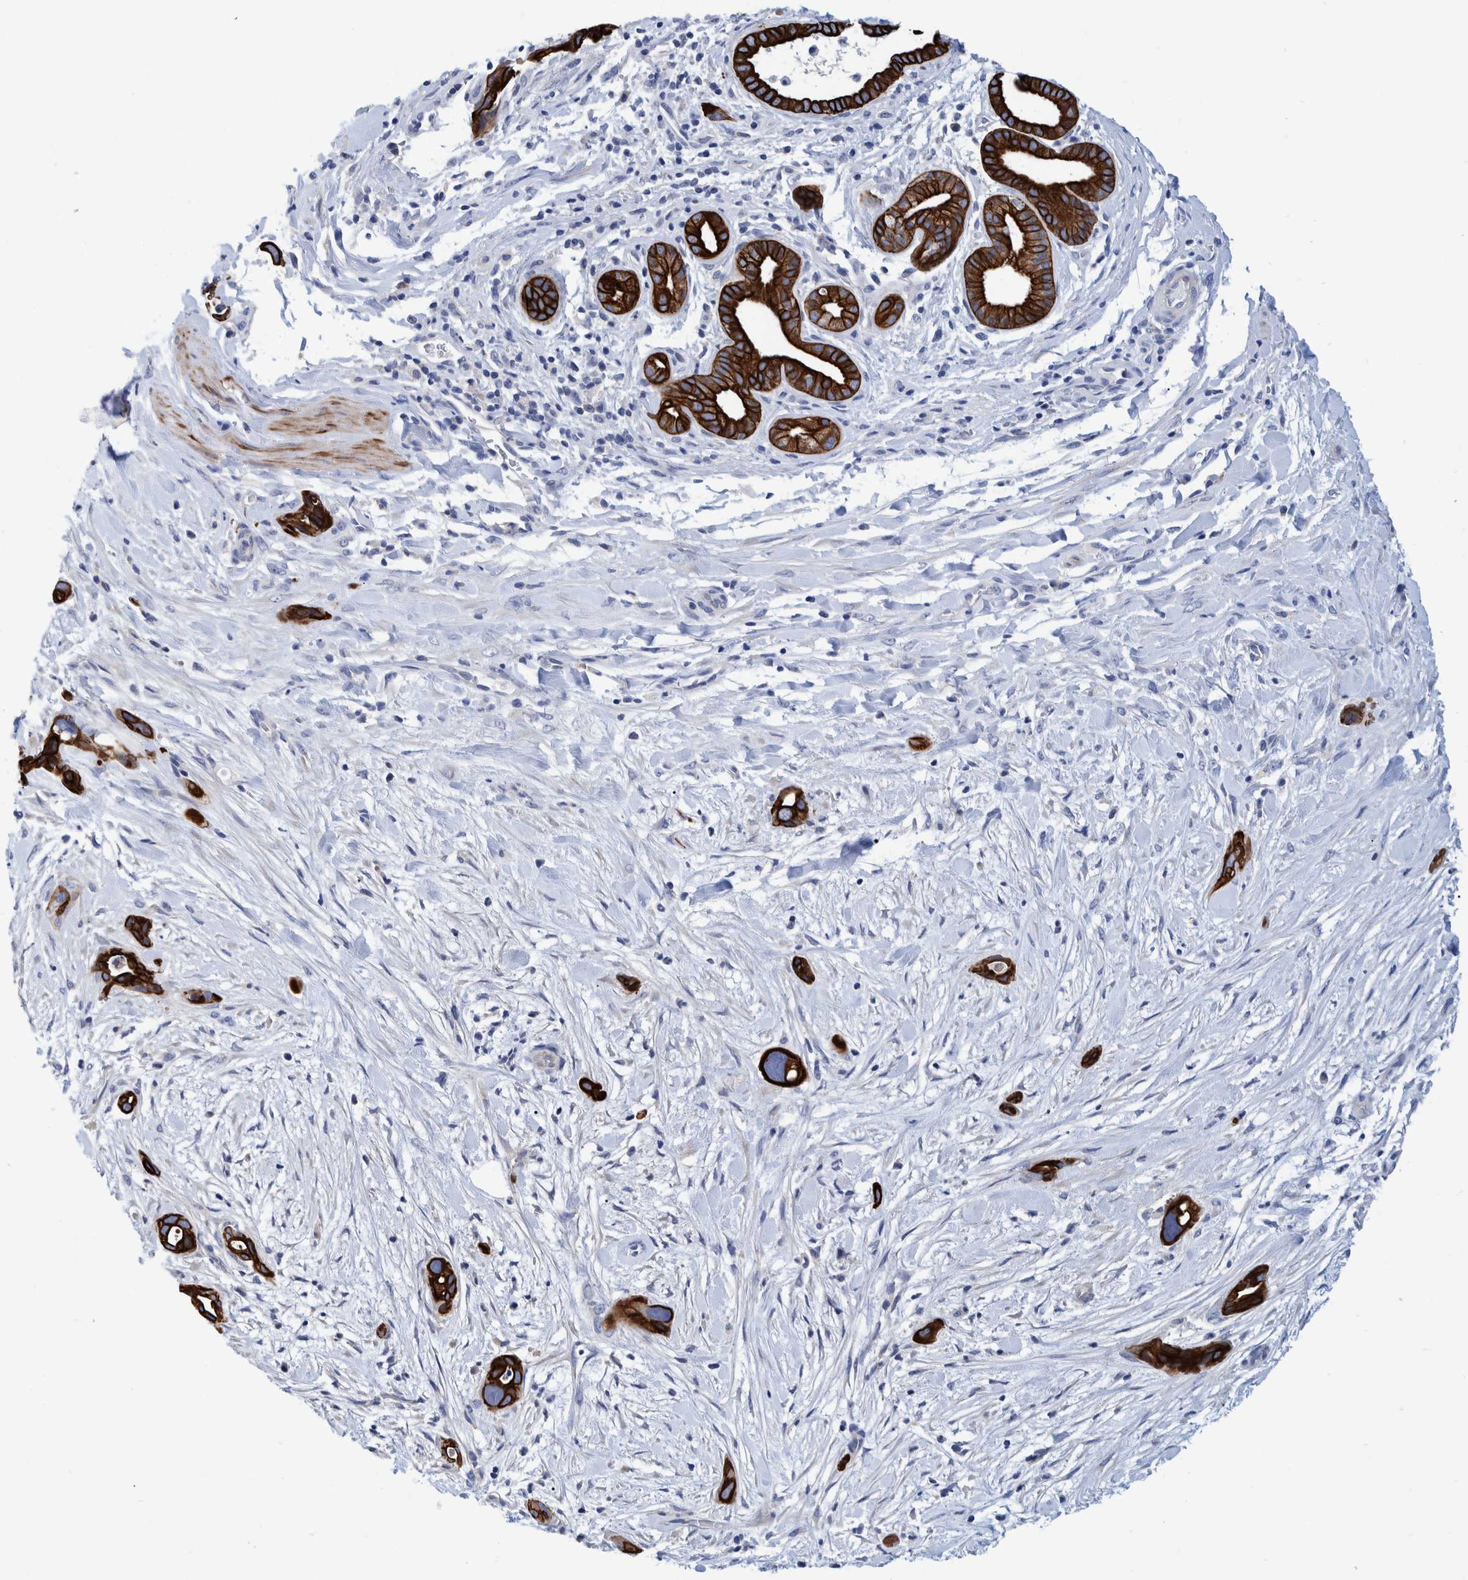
{"staining": {"intensity": "strong", "quantity": ">75%", "location": "cytoplasmic/membranous"}, "tissue": "pancreatic cancer", "cell_type": "Tumor cells", "image_type": "cancer", "snomed": [{"axis": "morphology", "description": "Adenocarcinoma, NOS"}, {"axis": "topography", "description": "Pancreas"}], "caption": "Brown immunohistochemical staining in pancreatic cancer shows strong cytoplasmic/membranous positivity in about >75% of tumor cells. Using DAB (3,3'-diaminobenzidine) (brown) and hematoxylin (blue) stains, captured at high magnification using brightfield microscopy.", "gene": "MKS1", "patient": {"sex": "male", "age": 59}}